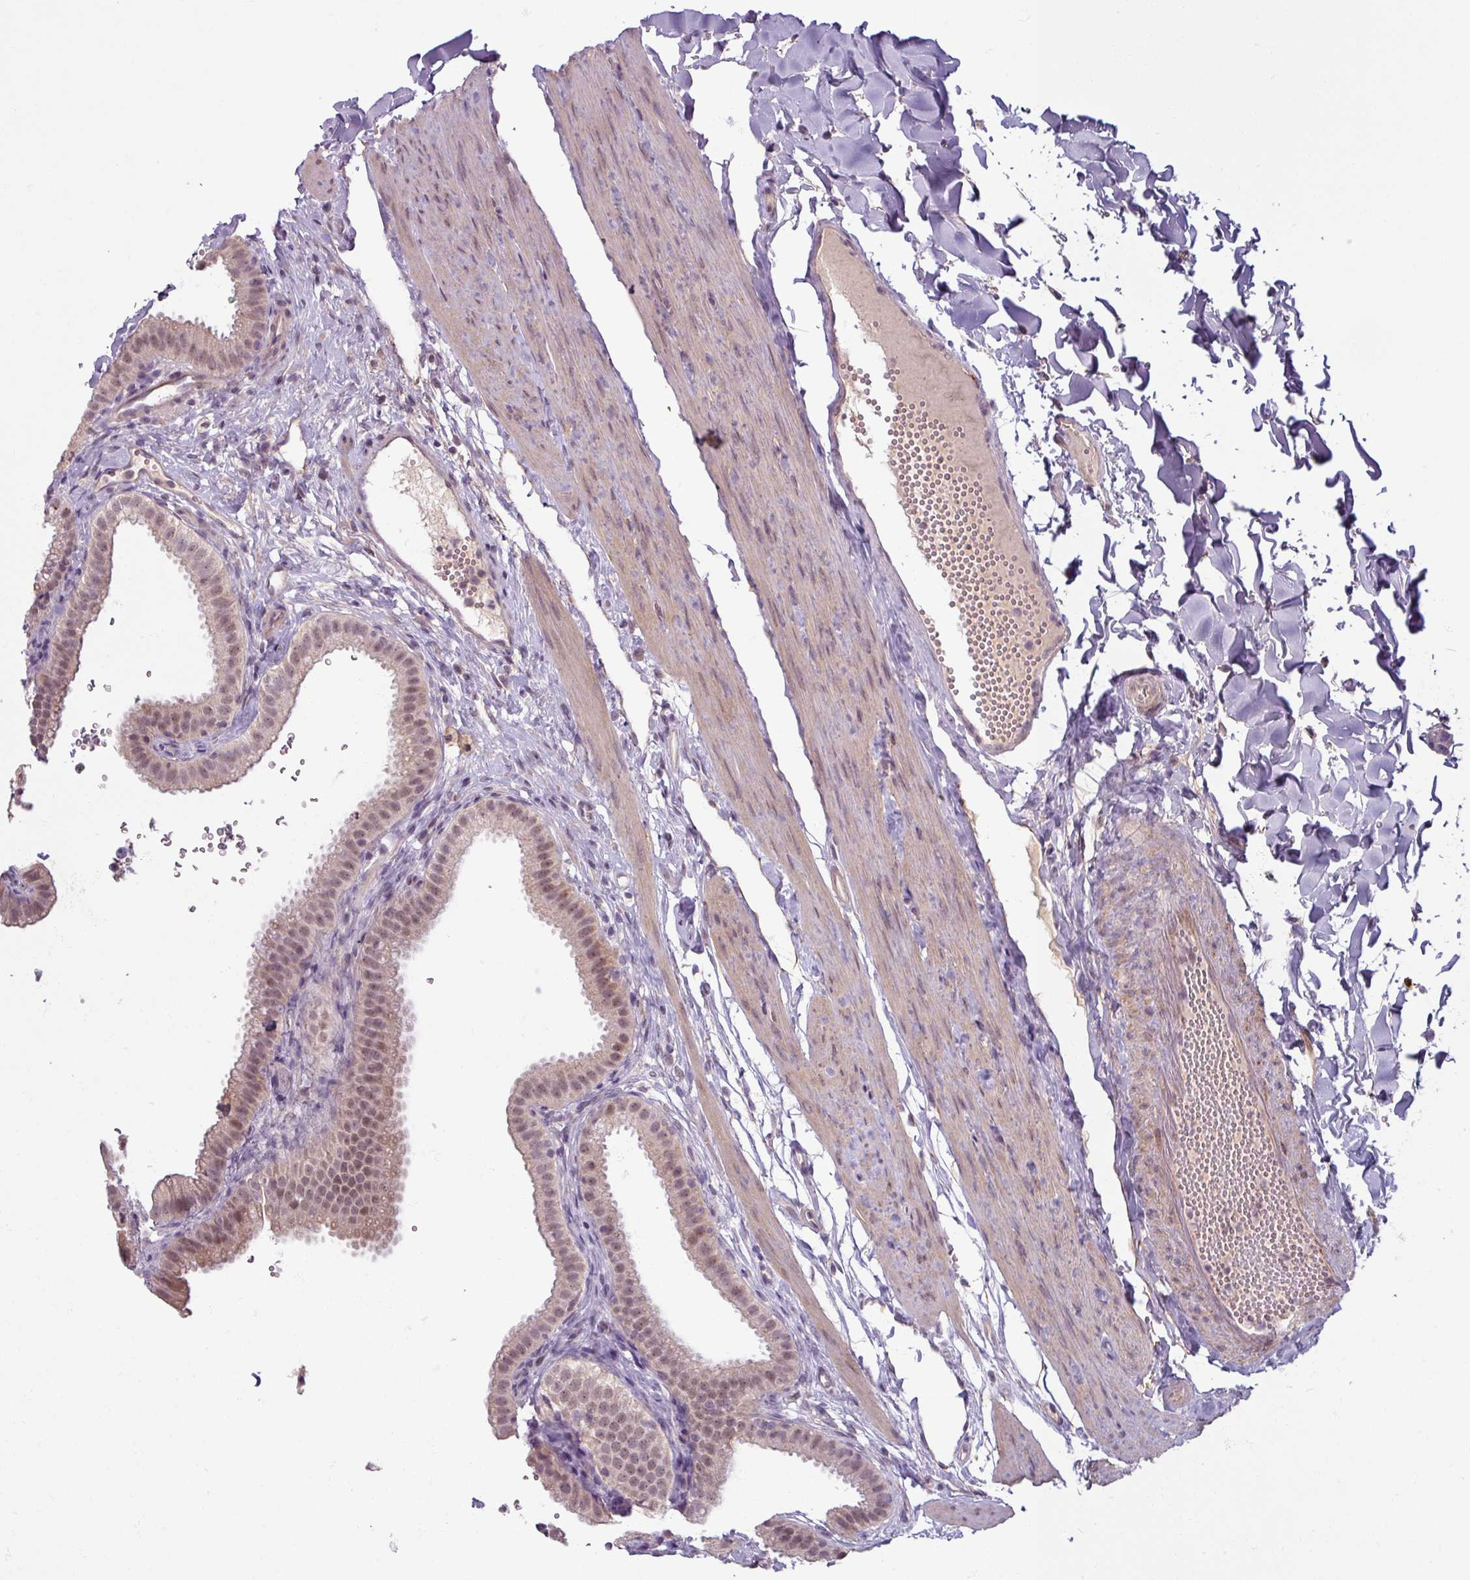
{"staining": {"intensity": "moderate", "quantity": ">75%", "location": "cytoplasmic/membranous,nuclear"}, "tissue": "gallbladder", "cell_type": "Glandular cells", "image_type": "normal", "snomed": [{"axis": "morphology", "description": "Normal tissue, NOS"}, {"axis": "topography", "description": "Gallbladder"}], "caption": "Glandular cells show medium levels of moderate cytoplasmic/membranous,nuclear staining in about >75% of cells in benign gallbladder.", "gene": "UVSSA", "patient": {"sex": "female", "age": 61}}